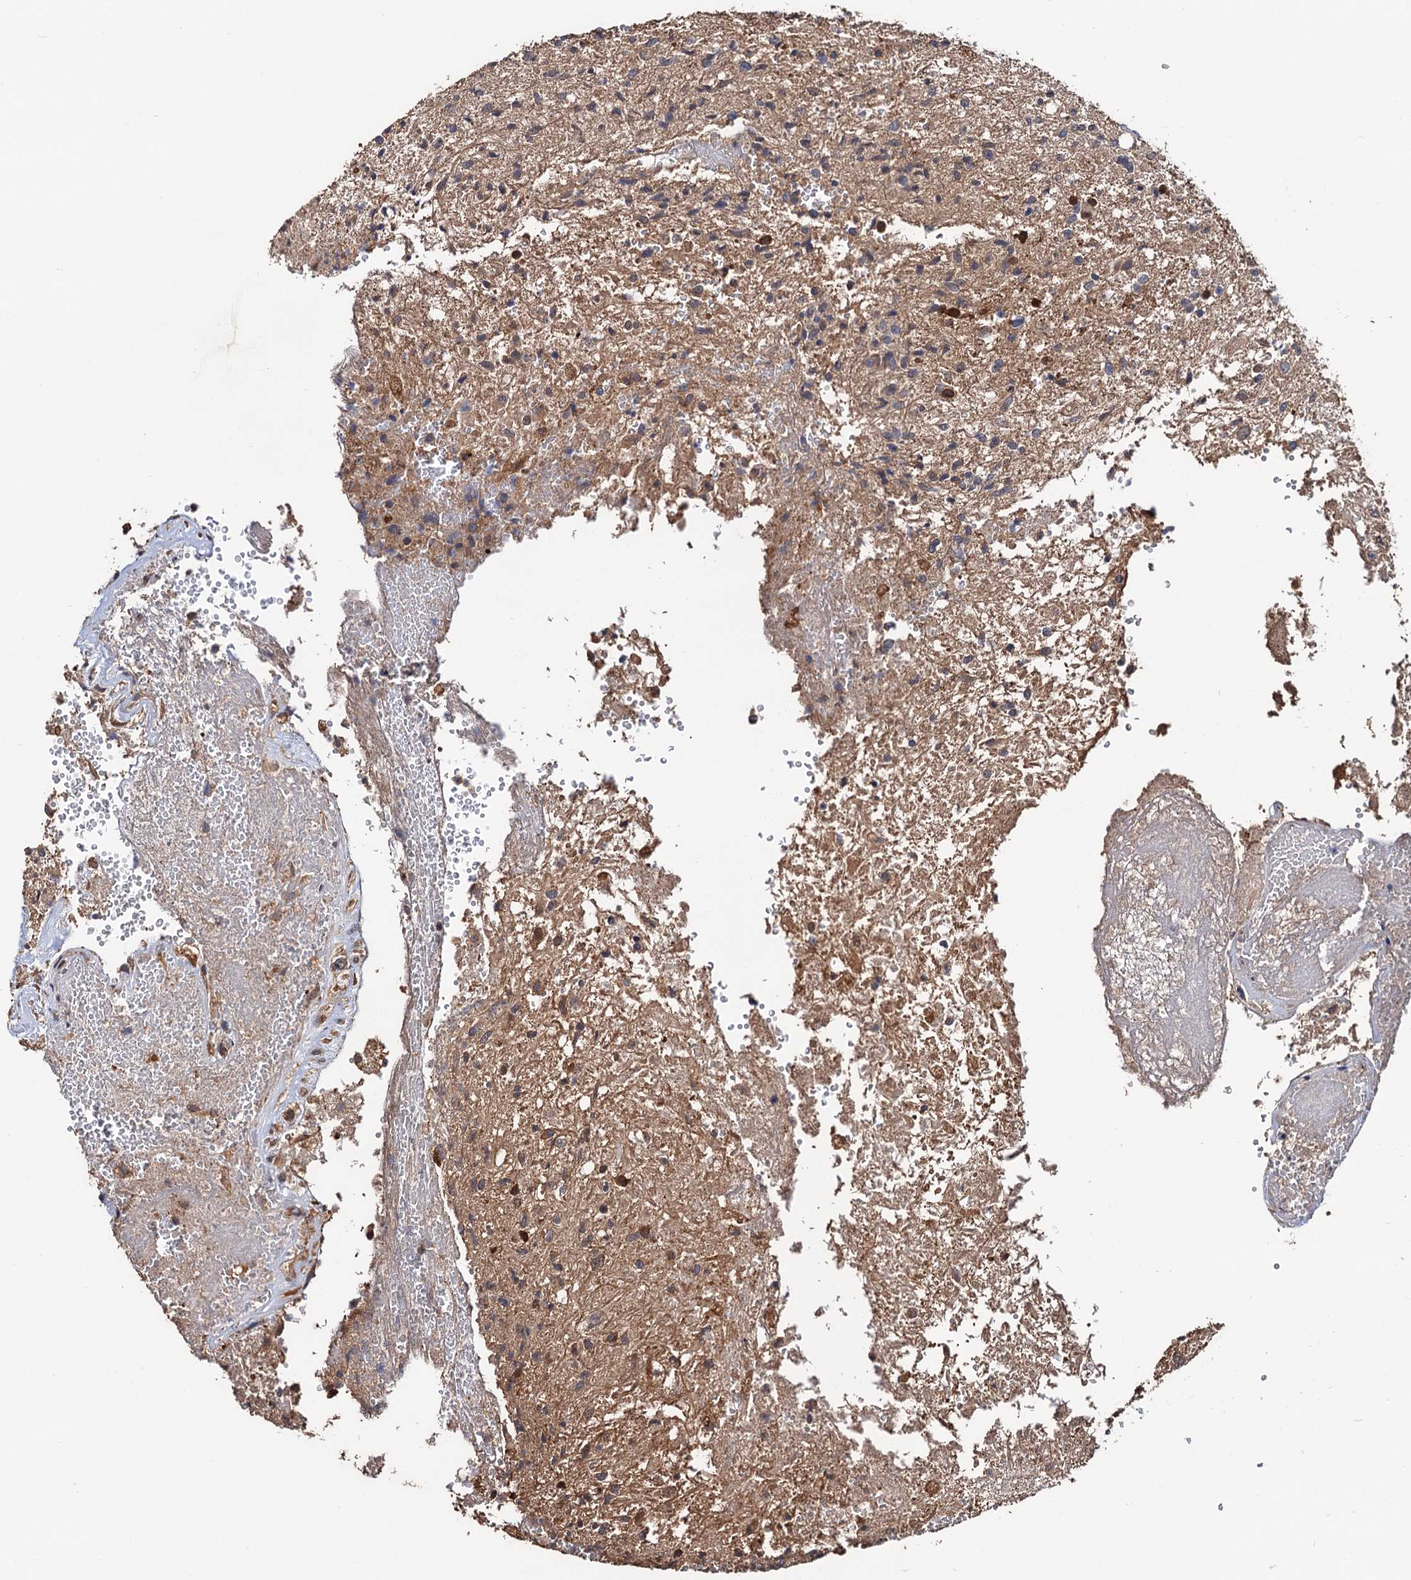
{"staining": {"intensity": "moderate", "quantity": ">75%", "location": "cytoplasmic/membranous"}, "tissue": "glioma", "cell_type": "Tumor cells", "image_type": "cancer", "snomed": [{"axis": "morphology", "description": "Glioma, malignant, High grade"}, {"axis": "topography", "description": "Brain"}], "caption": "Immunohistochemical staining of glioma demonstrates medium levels of moderate cytoplasmic/membranous protein expression in about >75% of tumor cells.", "gene": "RGS11", "patient": {"sex": "male", "age": 56}}